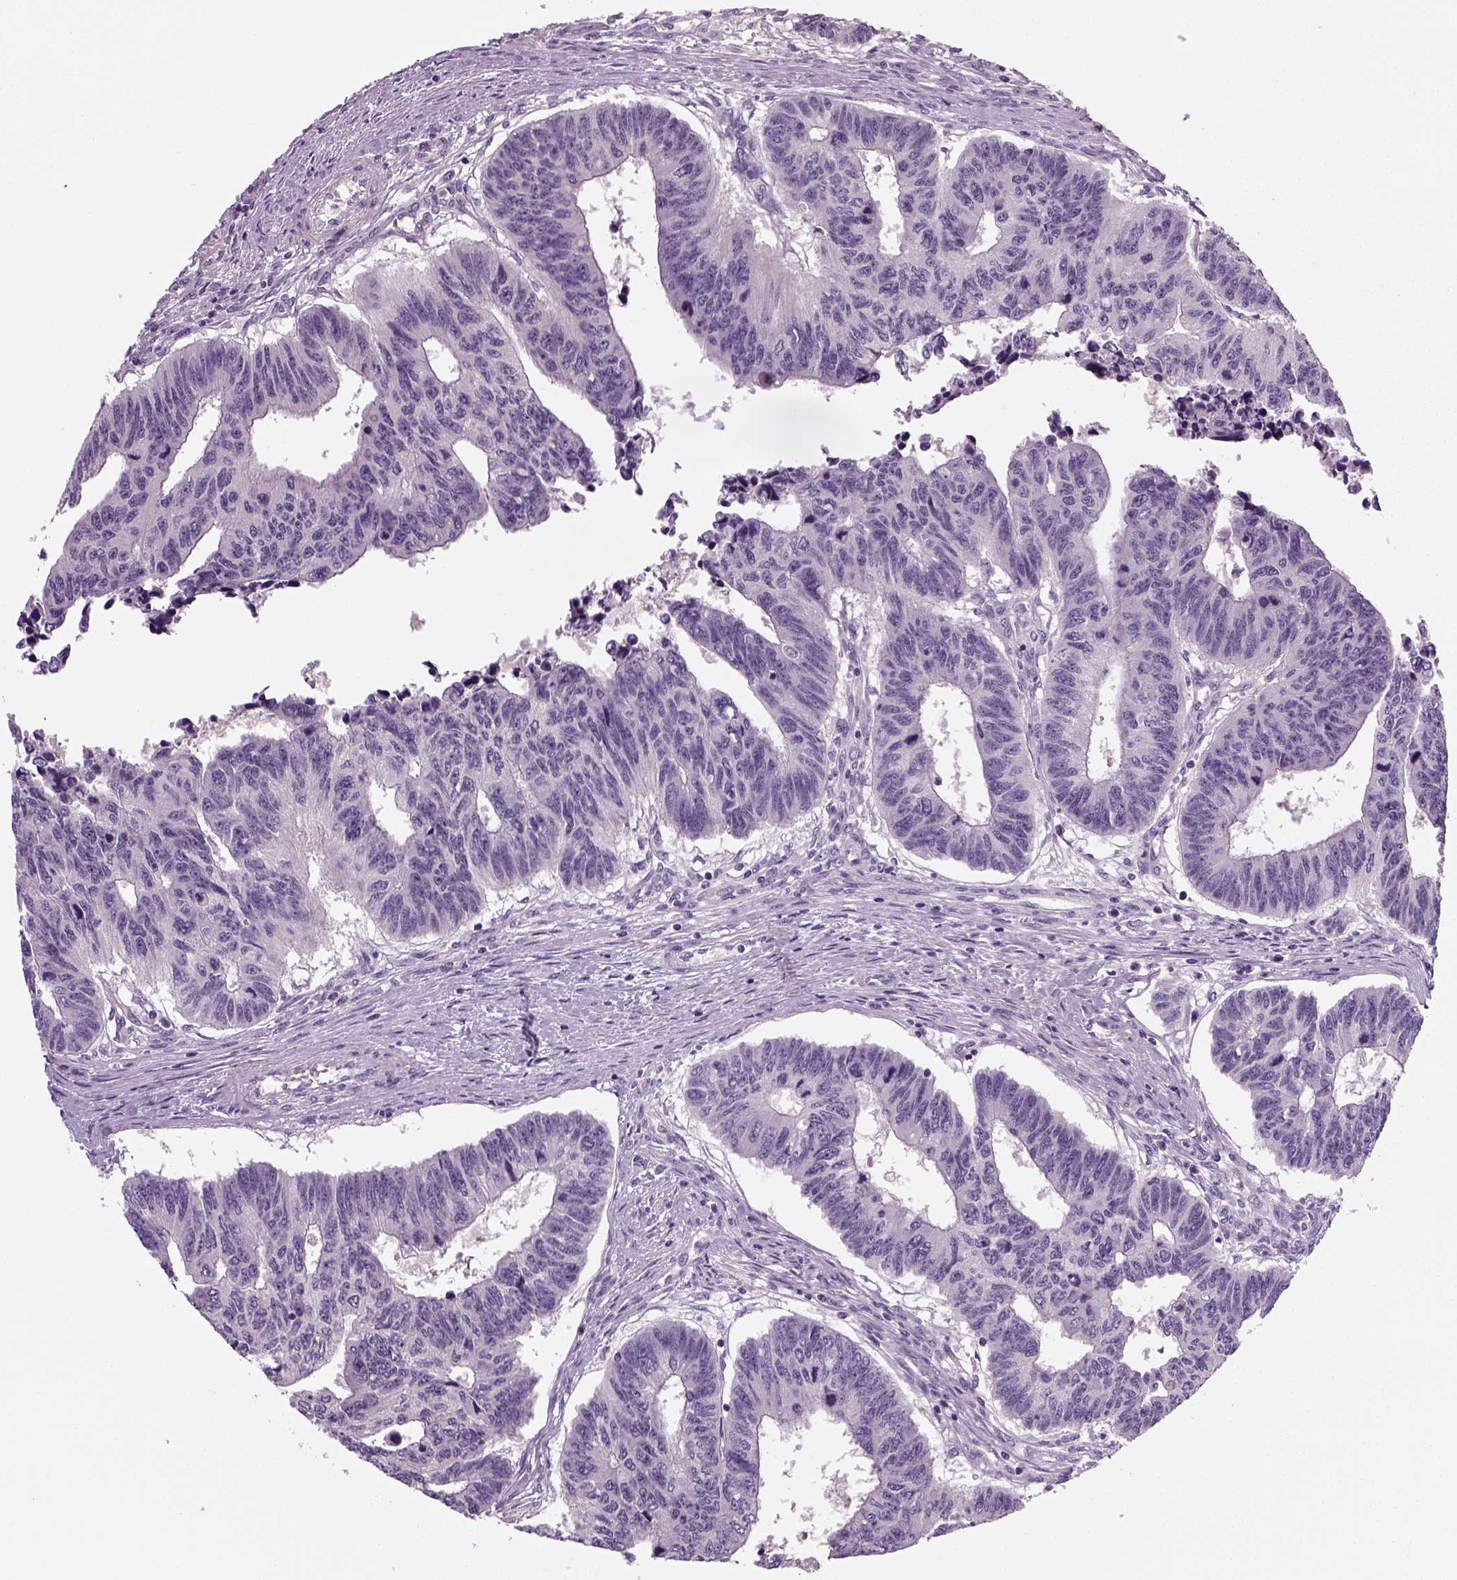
{"staining": {"intensity": "negative", "quantity": "none", "location": "none"}, "tissue": "colorectal cancer", "cell_type": "Tumor cells", "image_type": "cancer", "snomed": [{"axis": "morphology", "description": "Adenocarcinoma, NOS"}, {"axis": "topography", "description": "Rectum"}], "caption": "The image demonstrates no significant positivity in tumor cells of colorectal cancer (adenocarcinoma).", "gene": "ELOVL3", "patient": {"sex": "female", "age": 85}}